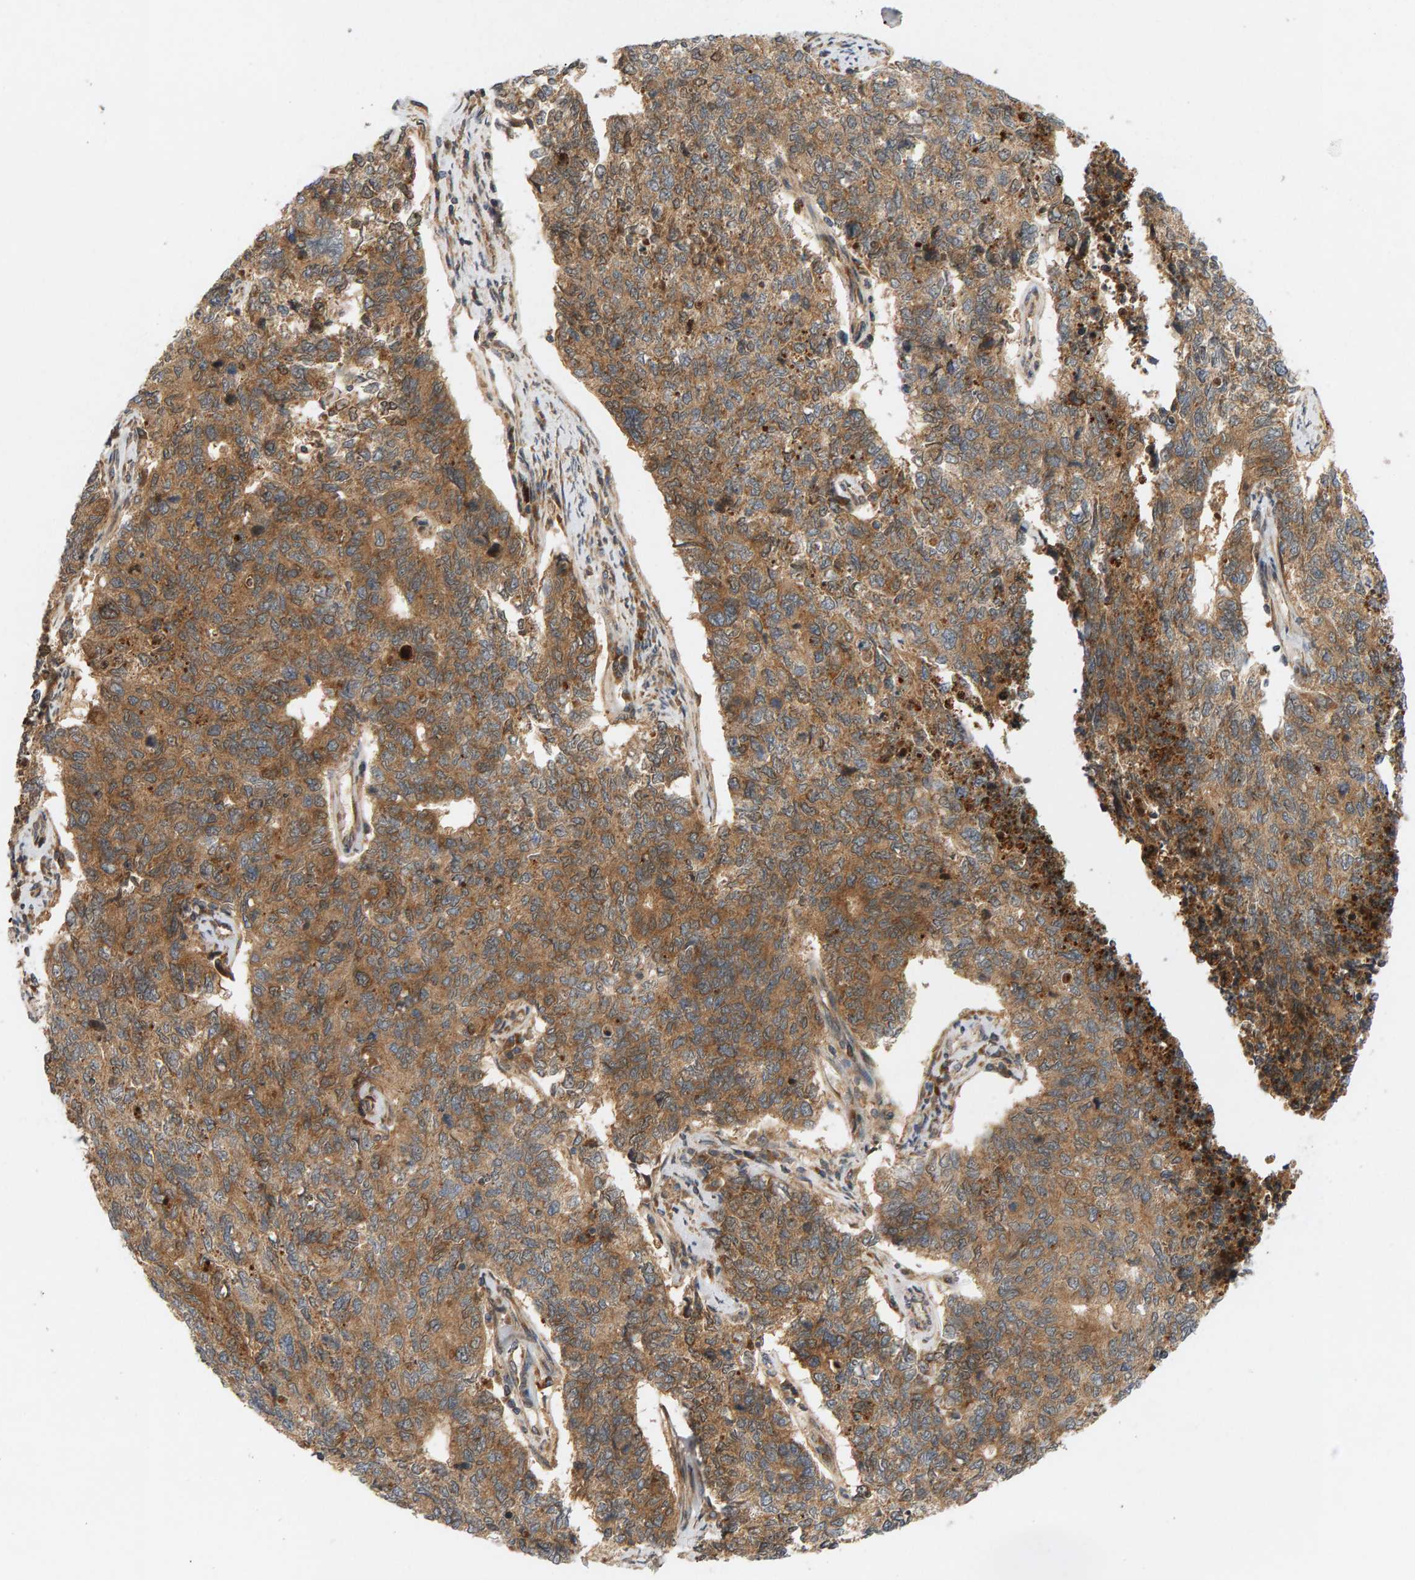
{"staining": {"intensity": "moderate", "quantity": ">75%", "location": "cytoplasmic/membranous"}, "tissue": "cervical cancer", "cell_type": "Tumor cells", "image_type": "cancer", "snomed": [{"axis": "morphology", "description": "Squamous cell carcinoma, NOS"}, {"axis": "topography", "description": "Cervix"}], "caption": "This micrograph exhibits IHC staining of cervical squamous cell carcinoma, with medium moderate cytoplasmic/membranous positivity in about >75% of tumor cells.", "gene": "BAHCC1", "patient": {"sex": "female", "age": 63}}